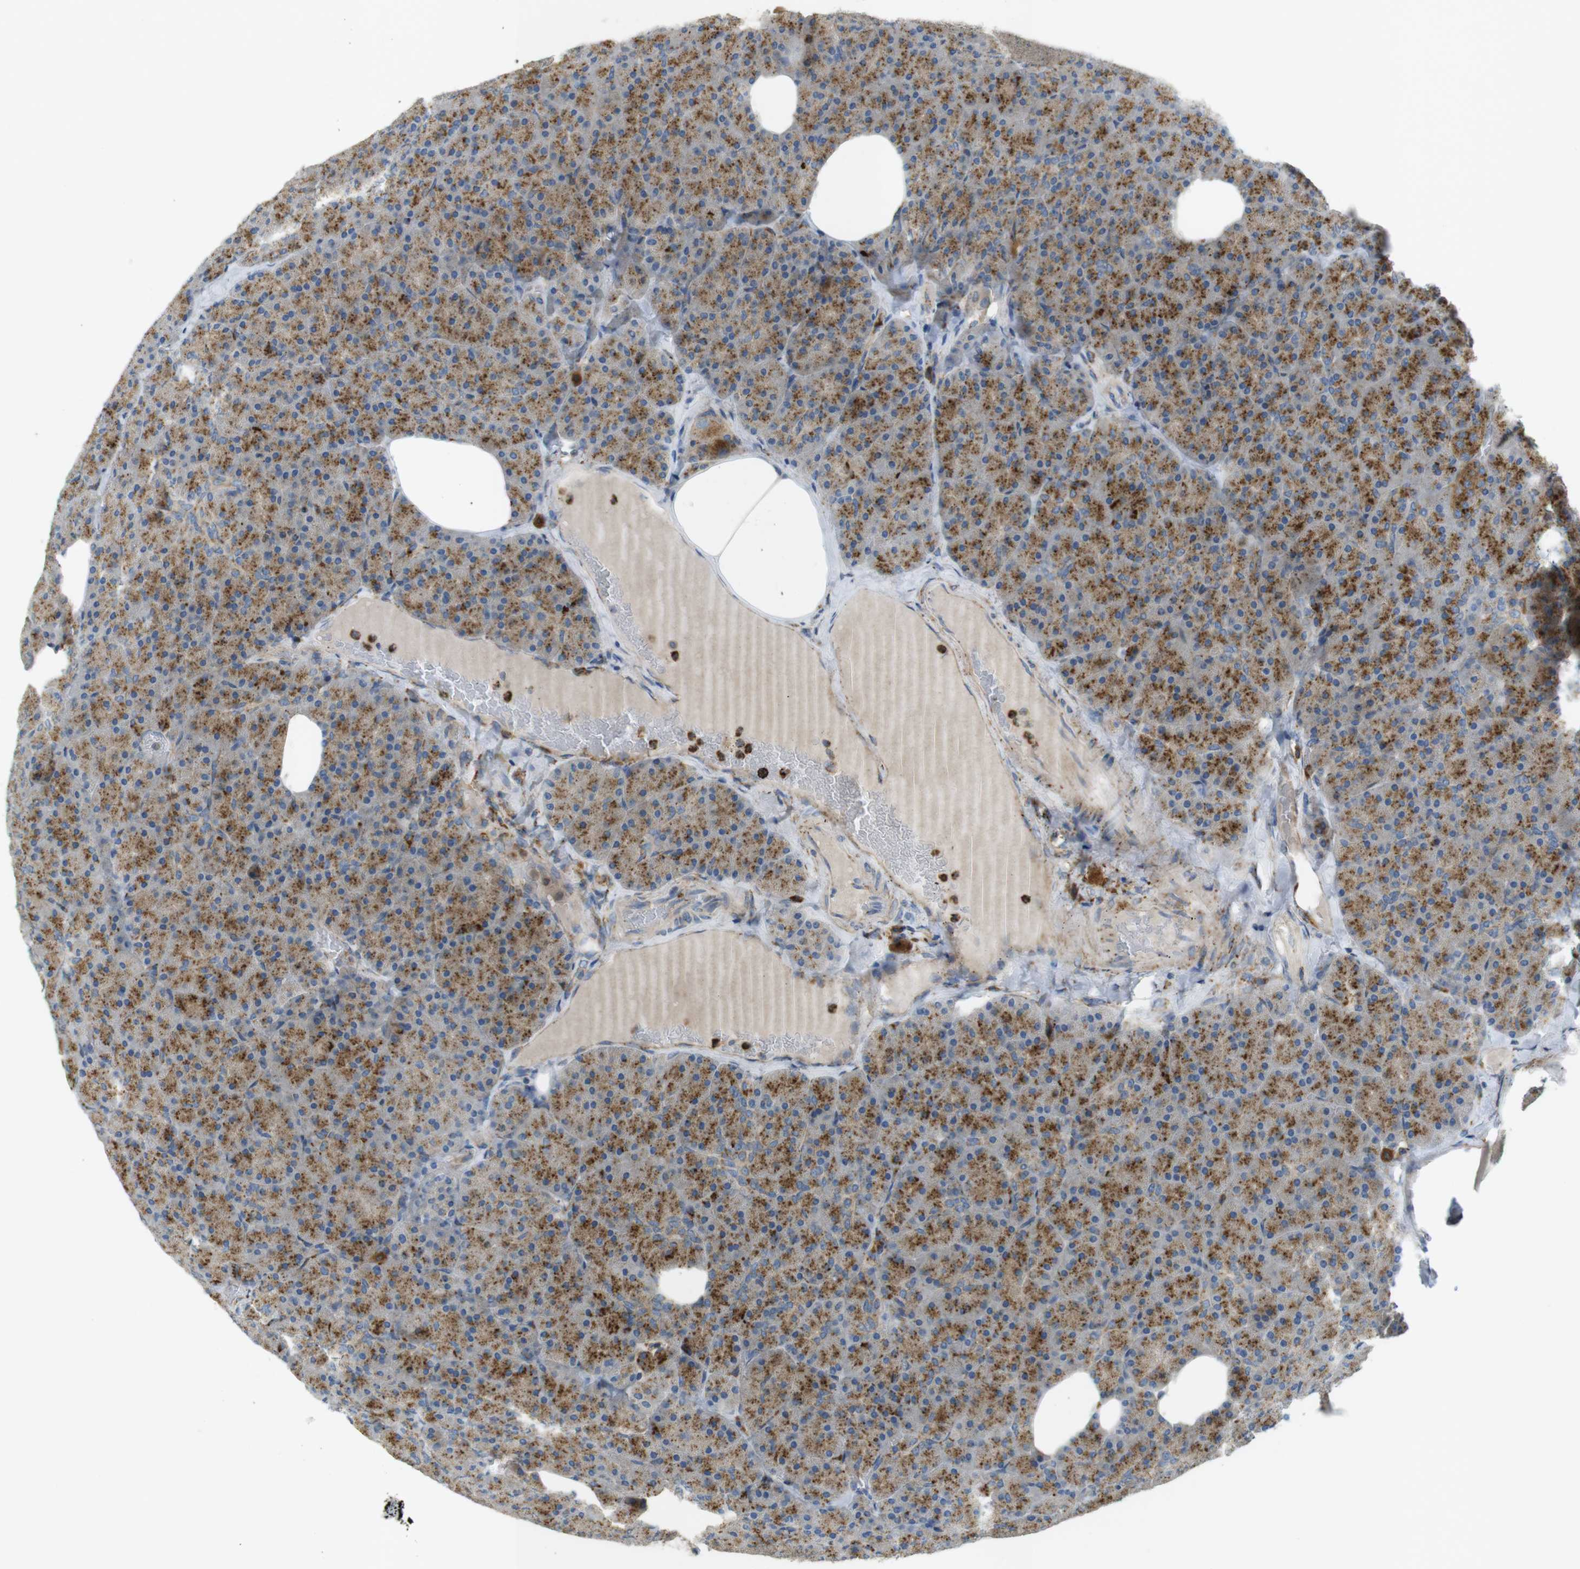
{"staining": {"intensity": "moderate", "quantity": ">75%", "location": "cytoplasmic/membranous"}, "tissue": "pancreas", "cell_type": "Exocrine glandular cells", "image_type": "normal", "snomed": [{"axis": "morphology", "description": "Normal tissue, NOS"}, {"axis": "topography", "description": "Pancreas"}], "caption": "High-power microscopy captured an immunohistochemistry (IHC) micrograph of unremarkable pancreas, revealing moderate cytoplasmic/membranous positivity in about >75% of exocrine glandular cells.", "gene": "LAMP1", "patient": {"sex": "female", "age": 35}}